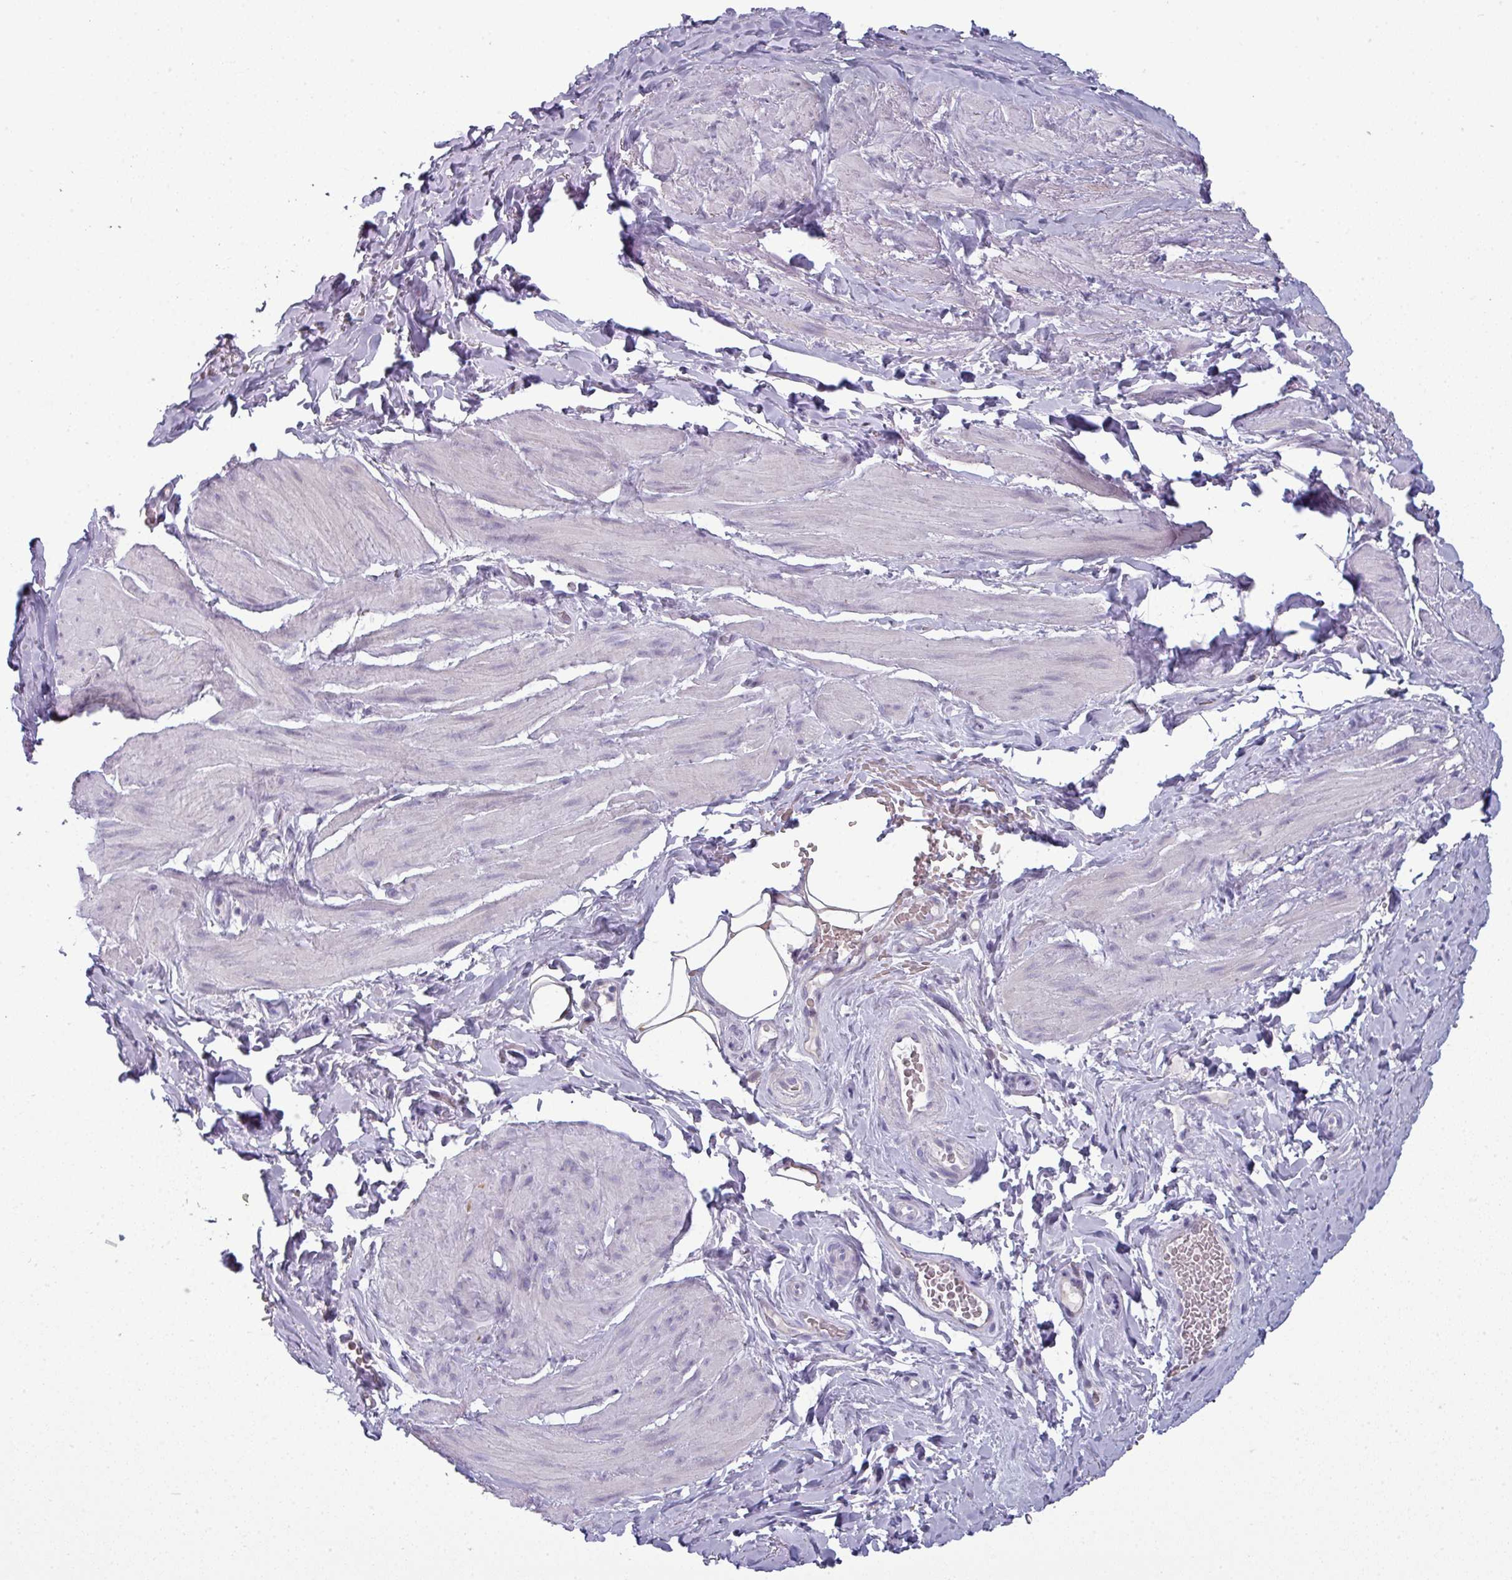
{"staining": {"intensity": "negative", "quantity": "none", "location": "none"}, "tissue": "smooth muscle", "cell_type": "Smooth muscle cells", "image_type": "normal", "snomed": [{"axis": "morphology", "description": "Normal tissue, NOS"}, {"axis": "topography", "description": "Smooth muscle"}, {"axis": "topography", "description": "Peripheral nerve tissue"}], "caption": "Immunohistochemistry (IHC) of unremarkable human smooth muscle reveals no expression in smooth muscle cells.", "gene": "ZNF615", "patient": {"sex": "male", "age": 69}}